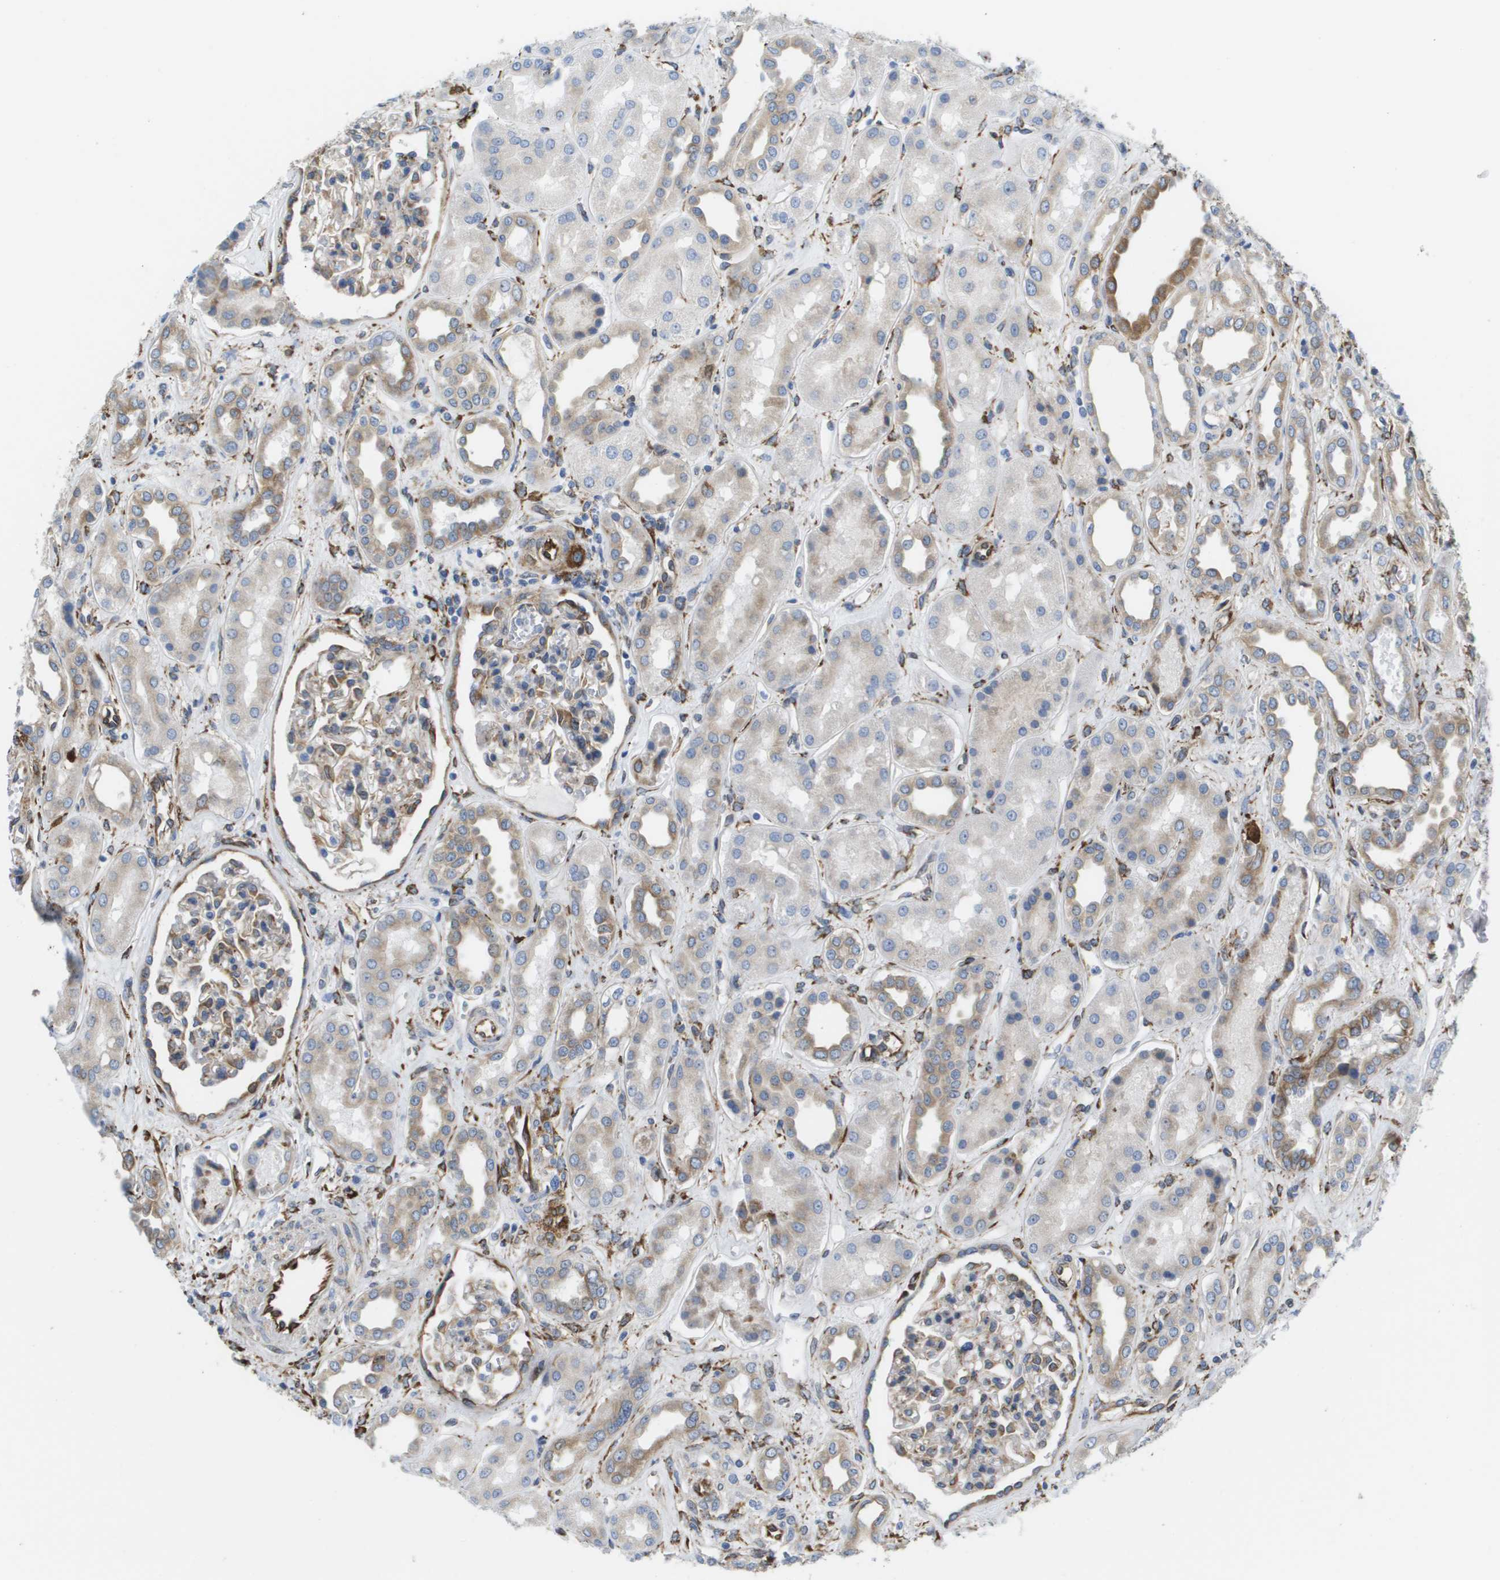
{"staining": {"intensity": "weak", "quantity": "25%-75%", "location": "cytoplasmic/membranous"}, "tissue": "kidney", "cell_type": "Cells in glomeruli", "image_type": "normal", "snomed": [{"axis": "morphology", "description": "Normal tissue, NOS"}, {"axis": "topography", "description": "Kidney"}], "caption": "Immunohistochemistry micrograph of normal kidney: kidney stained using immunohistochemistry (IHC) demonstrates low levels of weak protein expression localized specifically in the cytoplasmic/membranous of cells in glomeruli, appearing as a cytoplasmic/membranous brown color.", "gene": "ST3GAL2", "patient": {"sex": "male", "age": 59}}